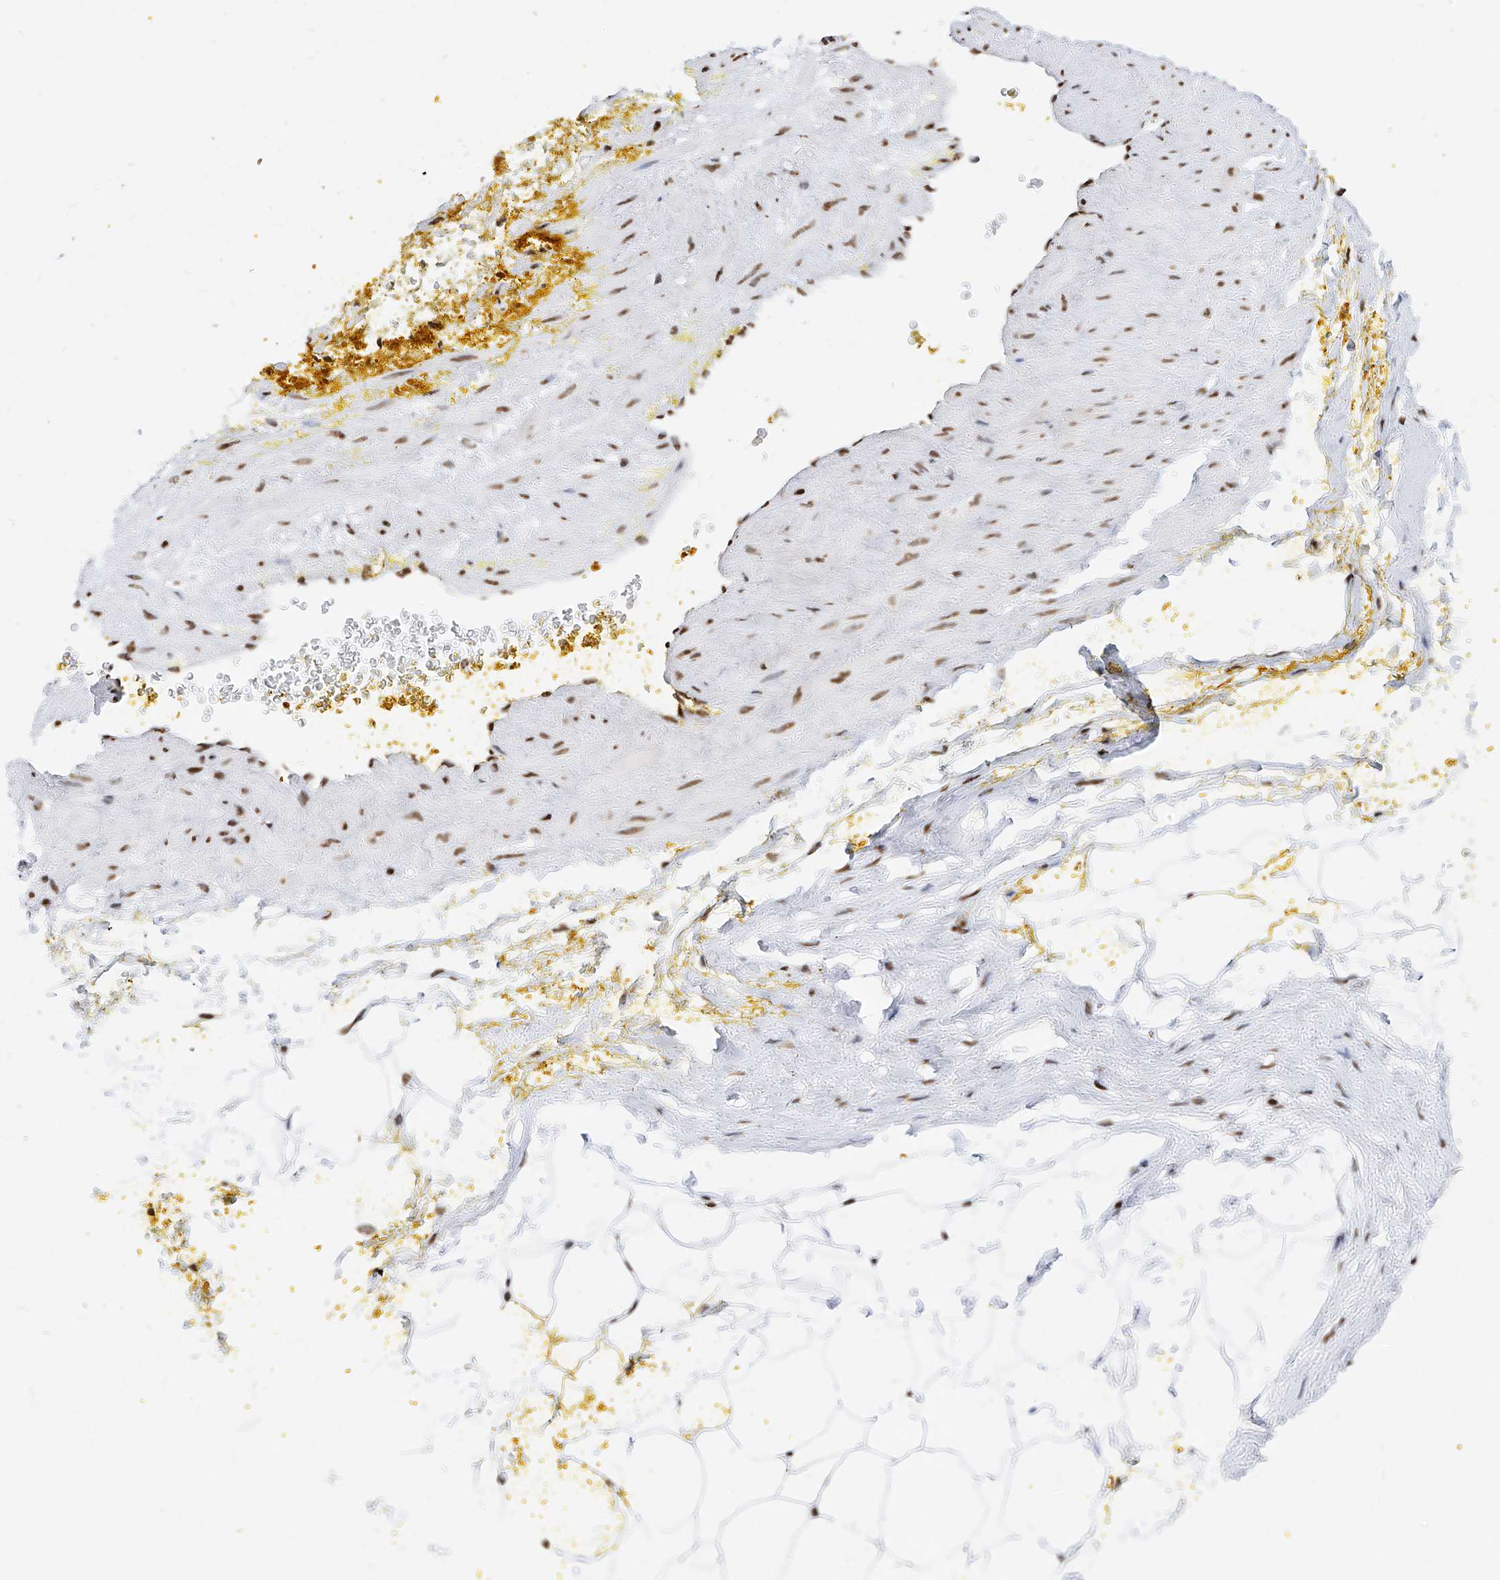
{"staining": {"intensity": "strong", "quantity": ">75%", "location": "nuclear"}, "tissue": "adipose tissue", "cell_type": "Adipocytes", "image_type": "normal", "snomed": [{"axis": "morphology", "description": "Normal tissue, NOS"}, {"axis": "morphology", "description": "Adenocarcinoma, Low grade"}, {"axis": "topography", "description": "Prostate"}, {"axis": "topography", "description": "Peripheral nerve tissue"}], "caption": "Immunohistochemistry (DAB (3,3'-diaminobenzidine)) staining of normal human adipose tissue shows strong nuclear protein positivity in about >75% of adipocytes. (DAB (3,3'-diaminobenzidine) IHC with brightfield microscopy, high magnification).", "gene": "SRSF6", "patient": {"sex": "male", "age": 63}}